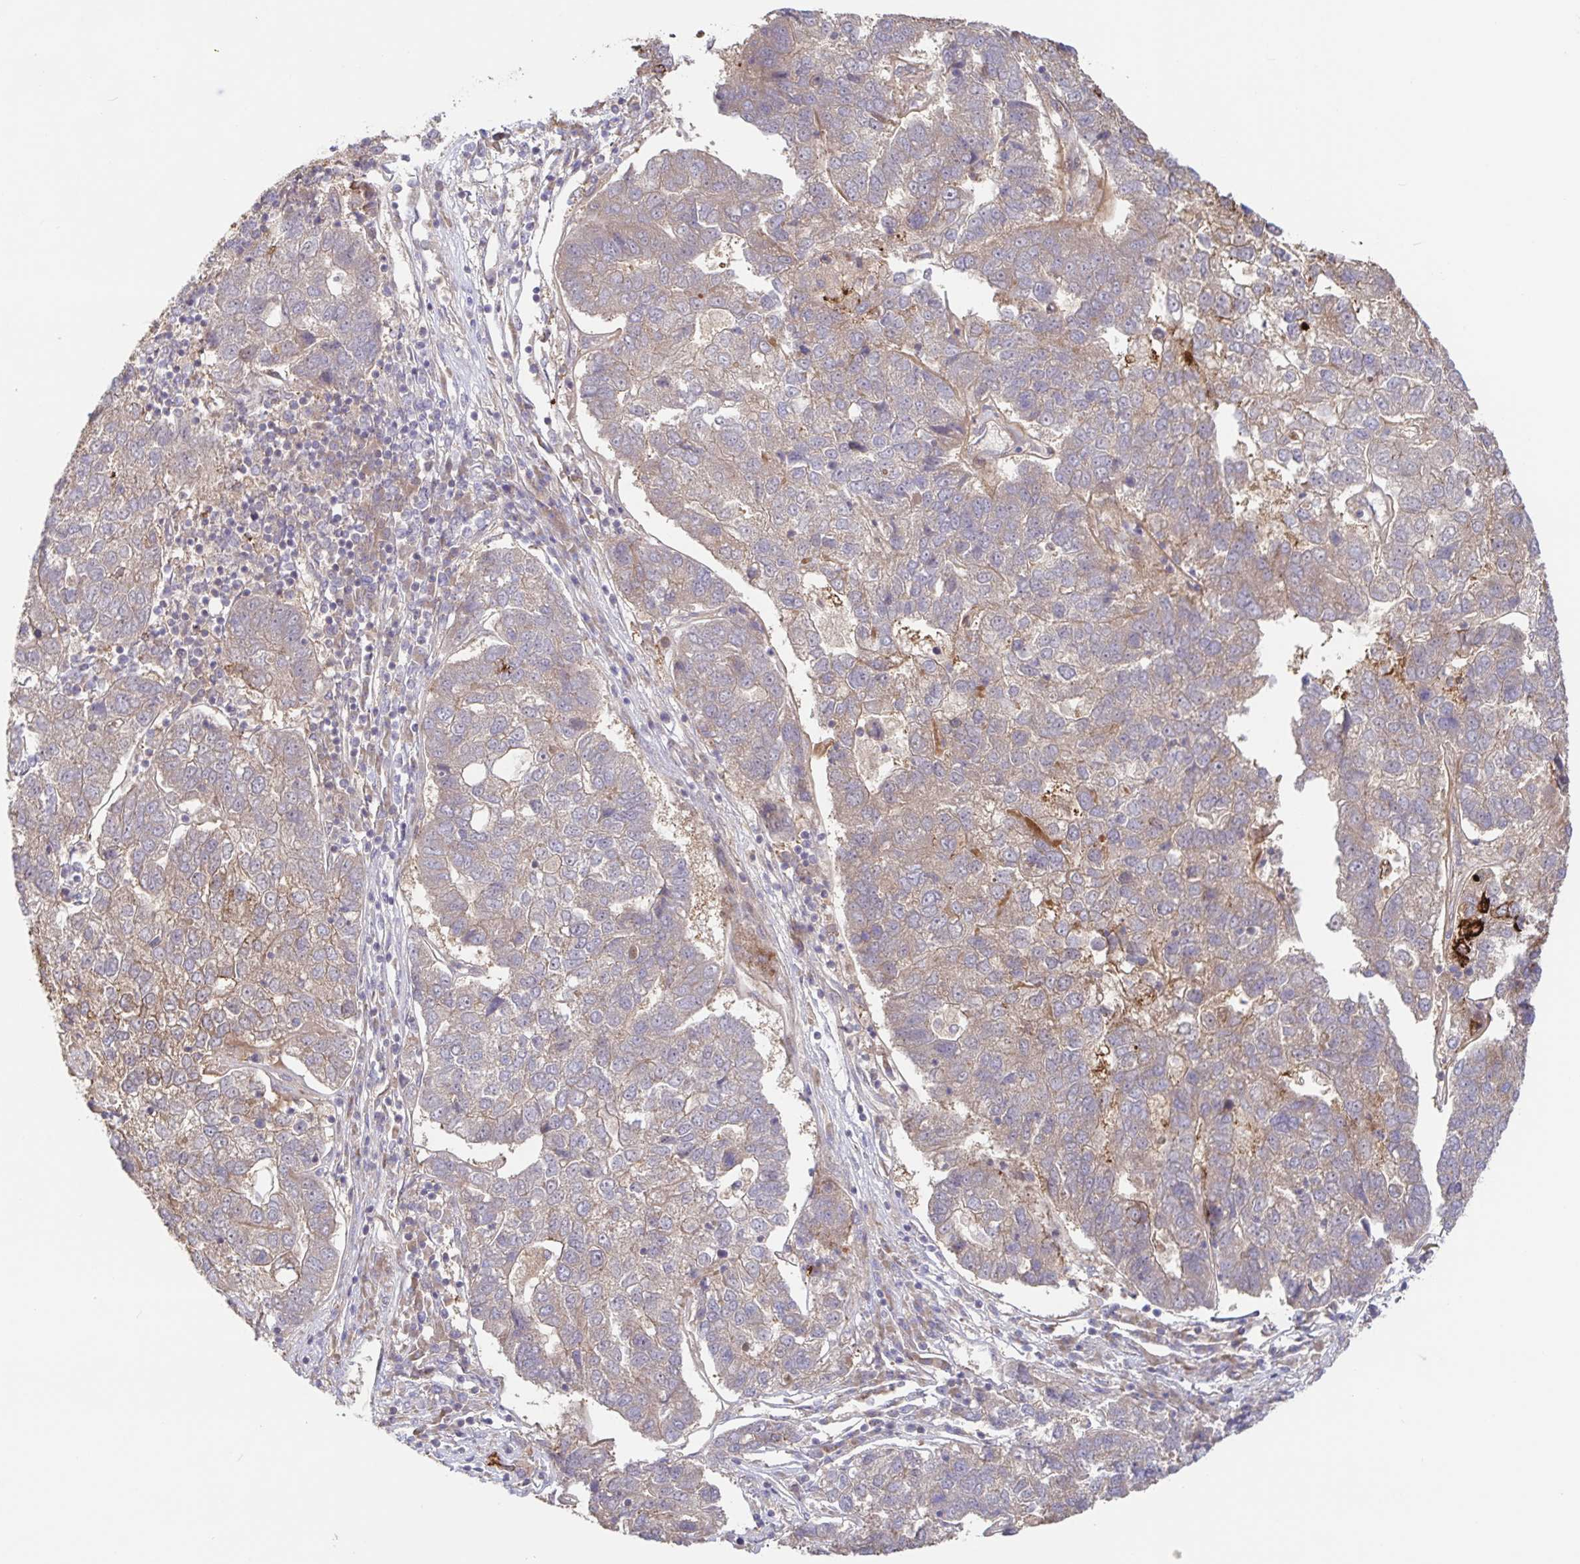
{"staining": {"intensity": "weak", "quantity": "25%-75%", "location": "cytoplasmic/membranous"}, "tissue": "pancreatic cancer", "cell_type": "Tumor cells", "image_type": "cancer", "snomed": [{"axis": "morphology", "description": "Adenocarcinoma, NOS"}, {"axis": "topography", "description": "Pancreas"}], "caption": "Immunohistochemistry (IHC) of pancreatic cancer (adenocarcinoma) demonstrates low levels of weak cytoplasmic/membranous positivity in approximately 25%-75% of tumor cells.", "gene": "AACS", "patient": {"sex": "female", "age": 61}}